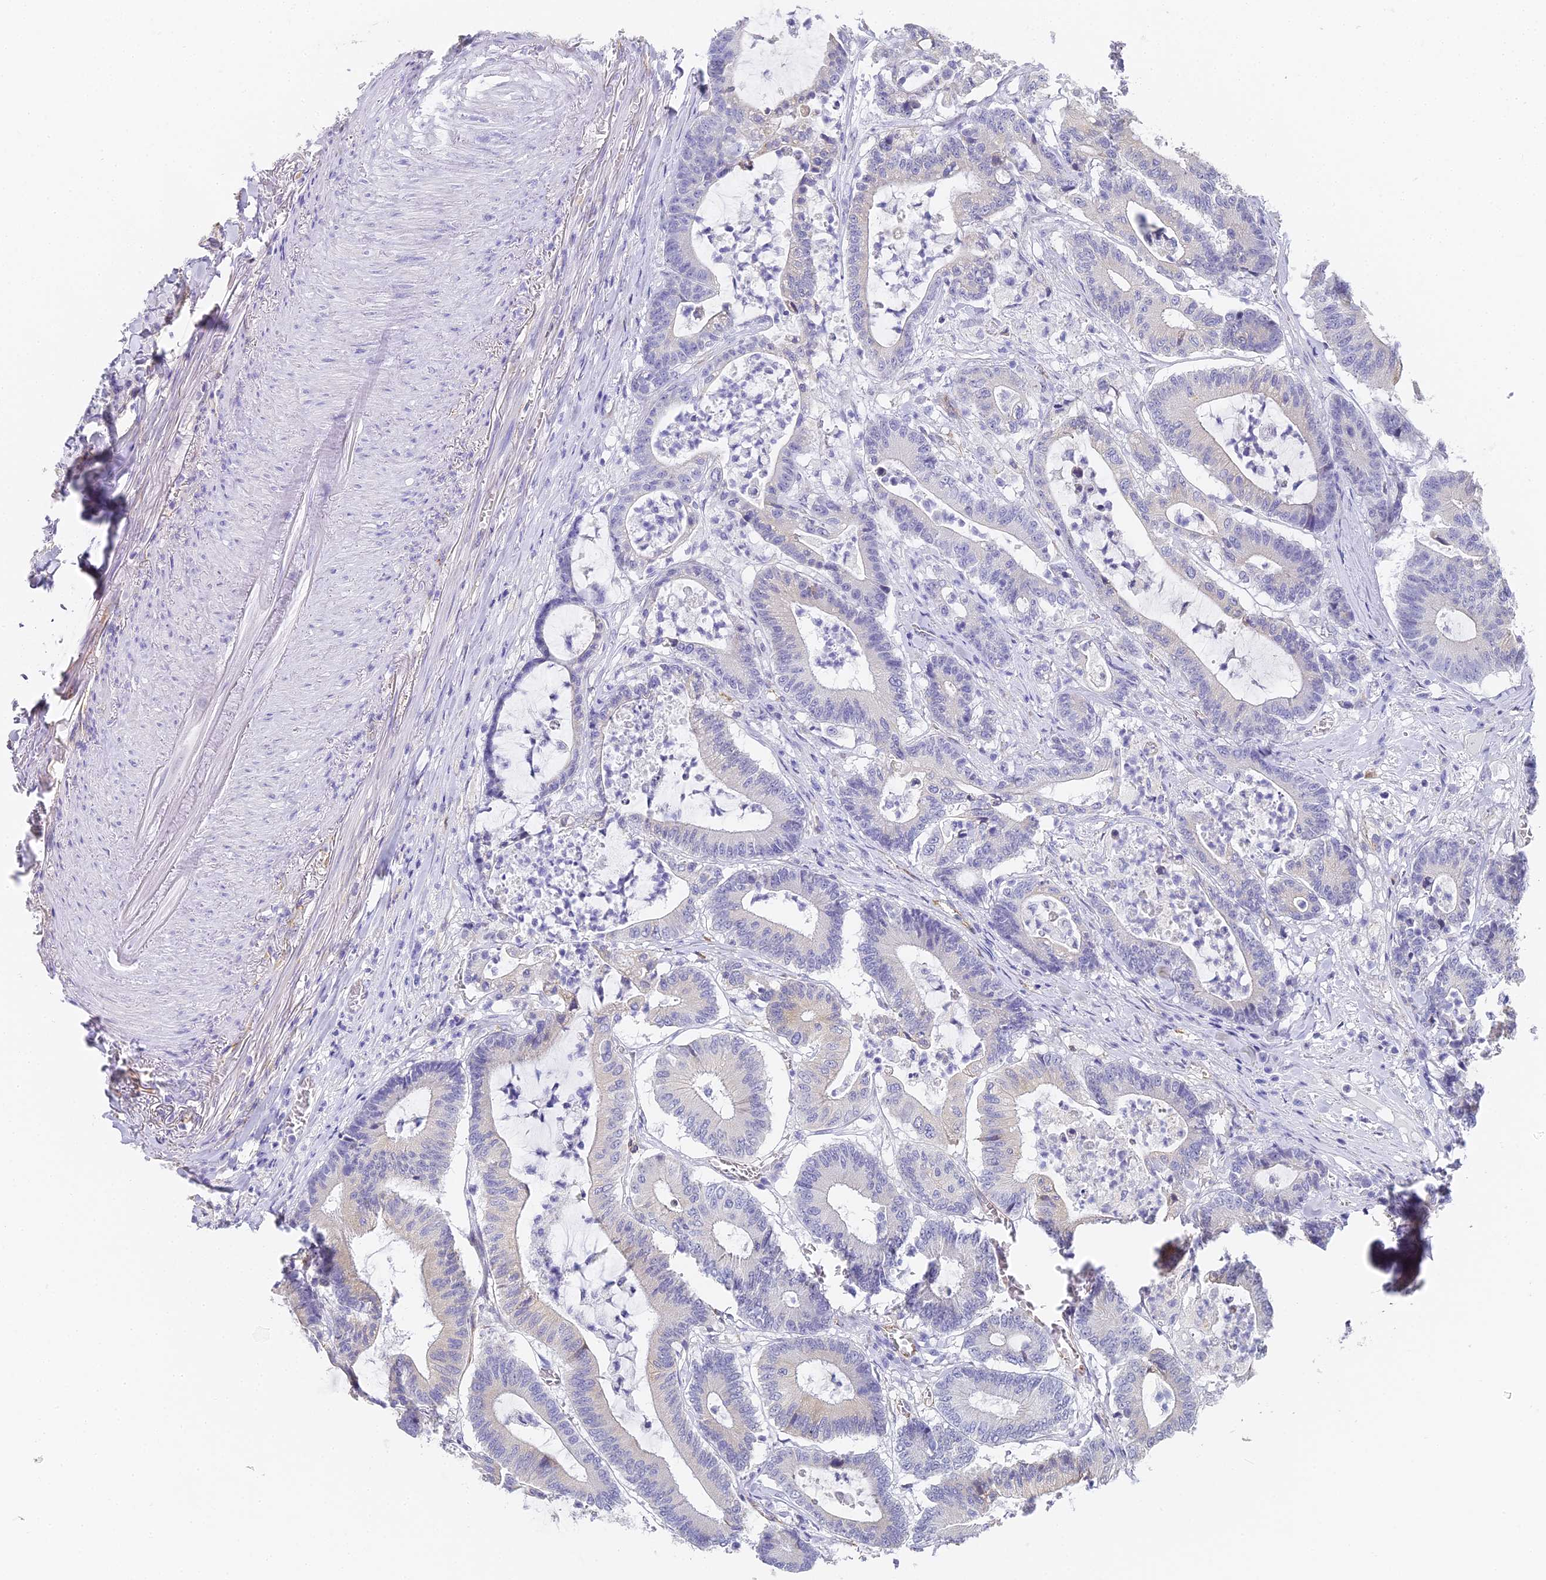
{"staining": {"intensity": "negative", "quantity": "none", "location": "none"}, "tissue": "colorectal cancer", "cell_type": "Tumor cells", "image_type": "cancer", "snomed": [{"axis": "morphology", "description": "Adenocarcinoma, NOS"}, {"axis": "topography", "description": "Colon"}], "caption": "Immunohistochemistry (IHC) histopathology image of neoplastic tissue: human adenocarcinoma (colorectal) stained with DAB demonstrates no significant protein expression in tumor cells.", "gene": "GJA1", "patient": {"sex": "female", "age": 84}}